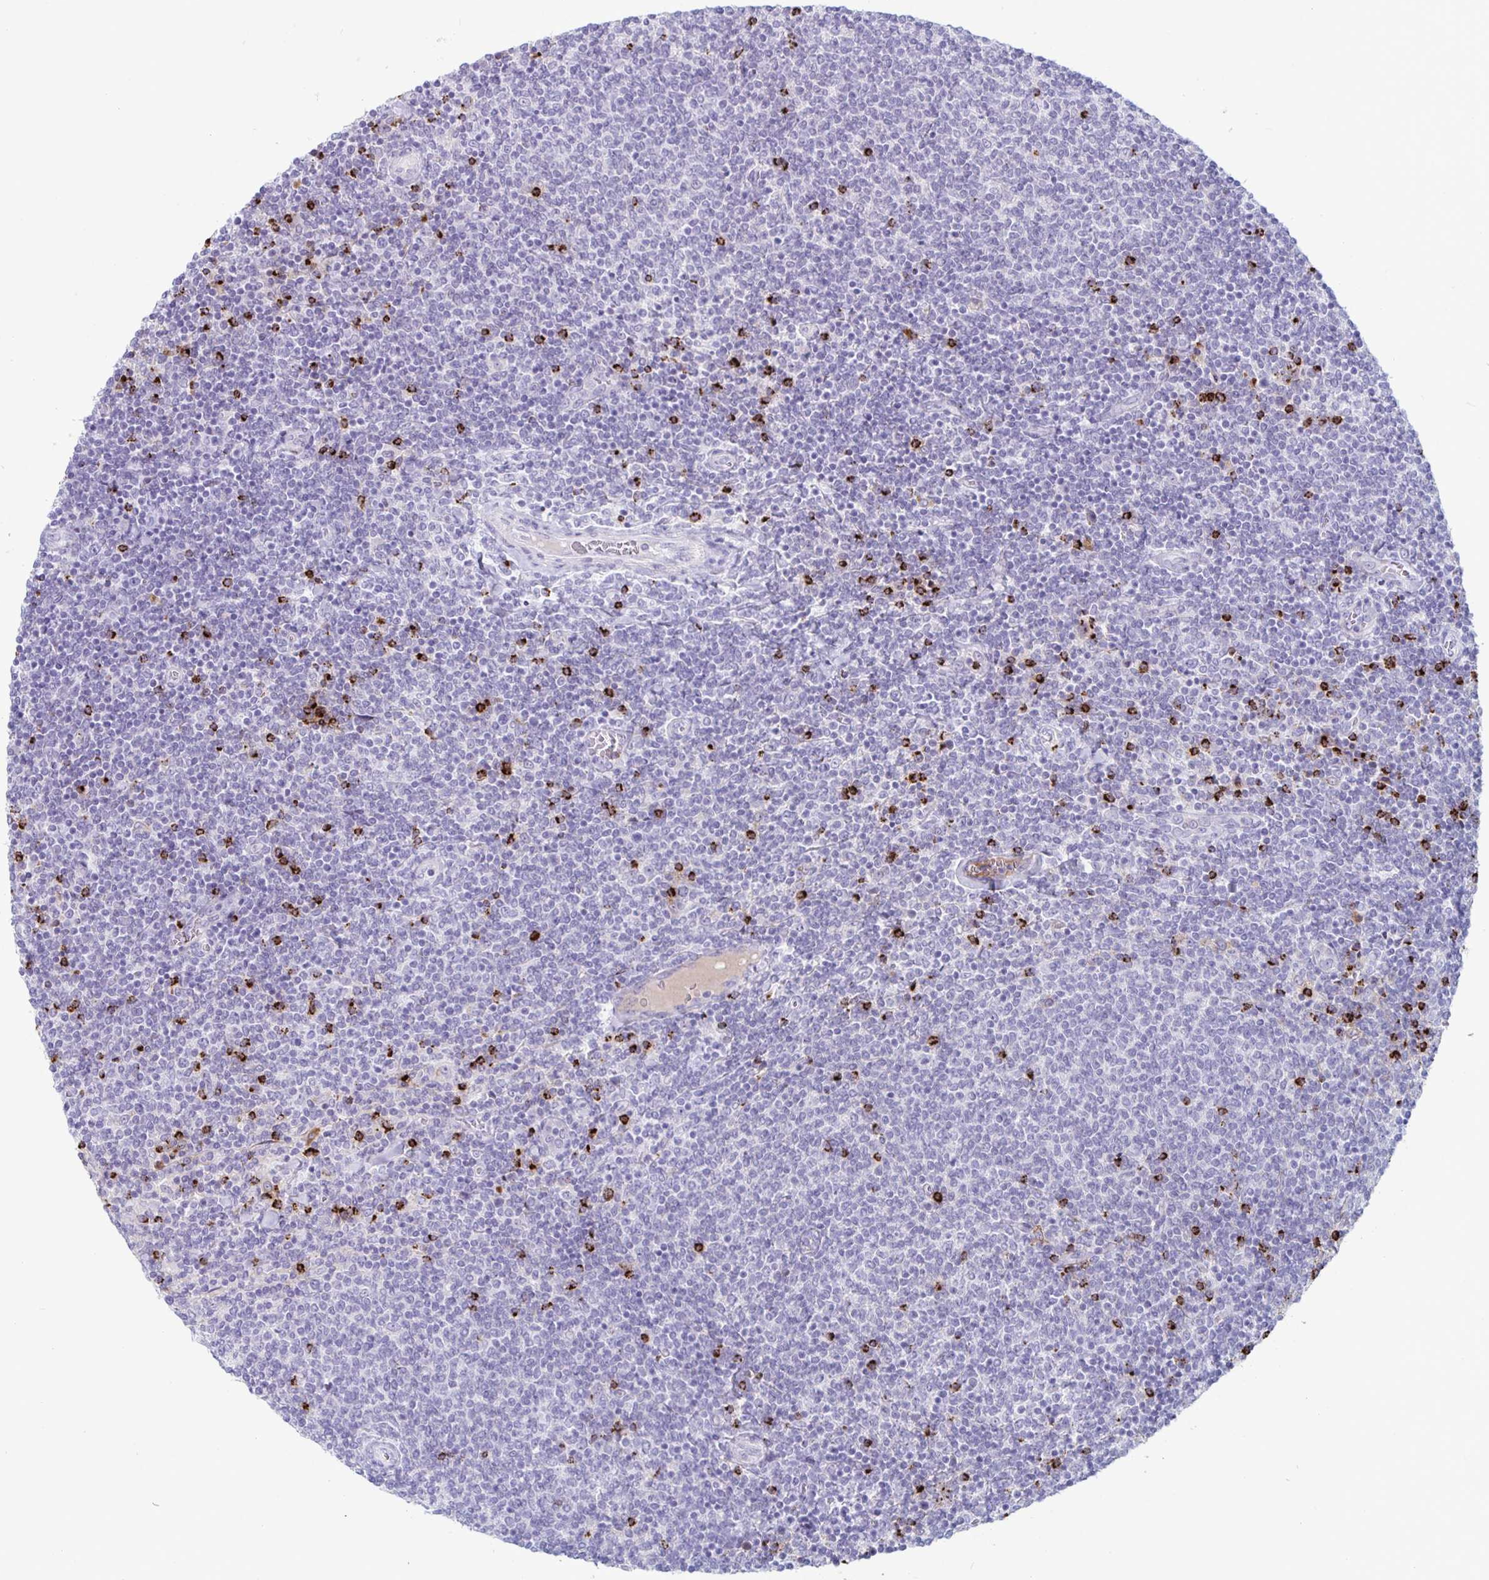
{"staining": {"intensity": "negative", "quantity": "none", "location": "none"}, "tissue": "lymphoma", "cell_type": "Tumor cells", "image_type": "cancer", "snomed": [{"axis": "morphology", "description": "Malignant lymphoma, non-Hodgkin's type, Low grade"}, {"axis": "topography", "description": "Lymph node"}], "caption": "Micrograph shows no significant protein staining in tumor cells of lymphoma.", "gene": "GZMK", "patient": {"sex": "male", "age": 52}}